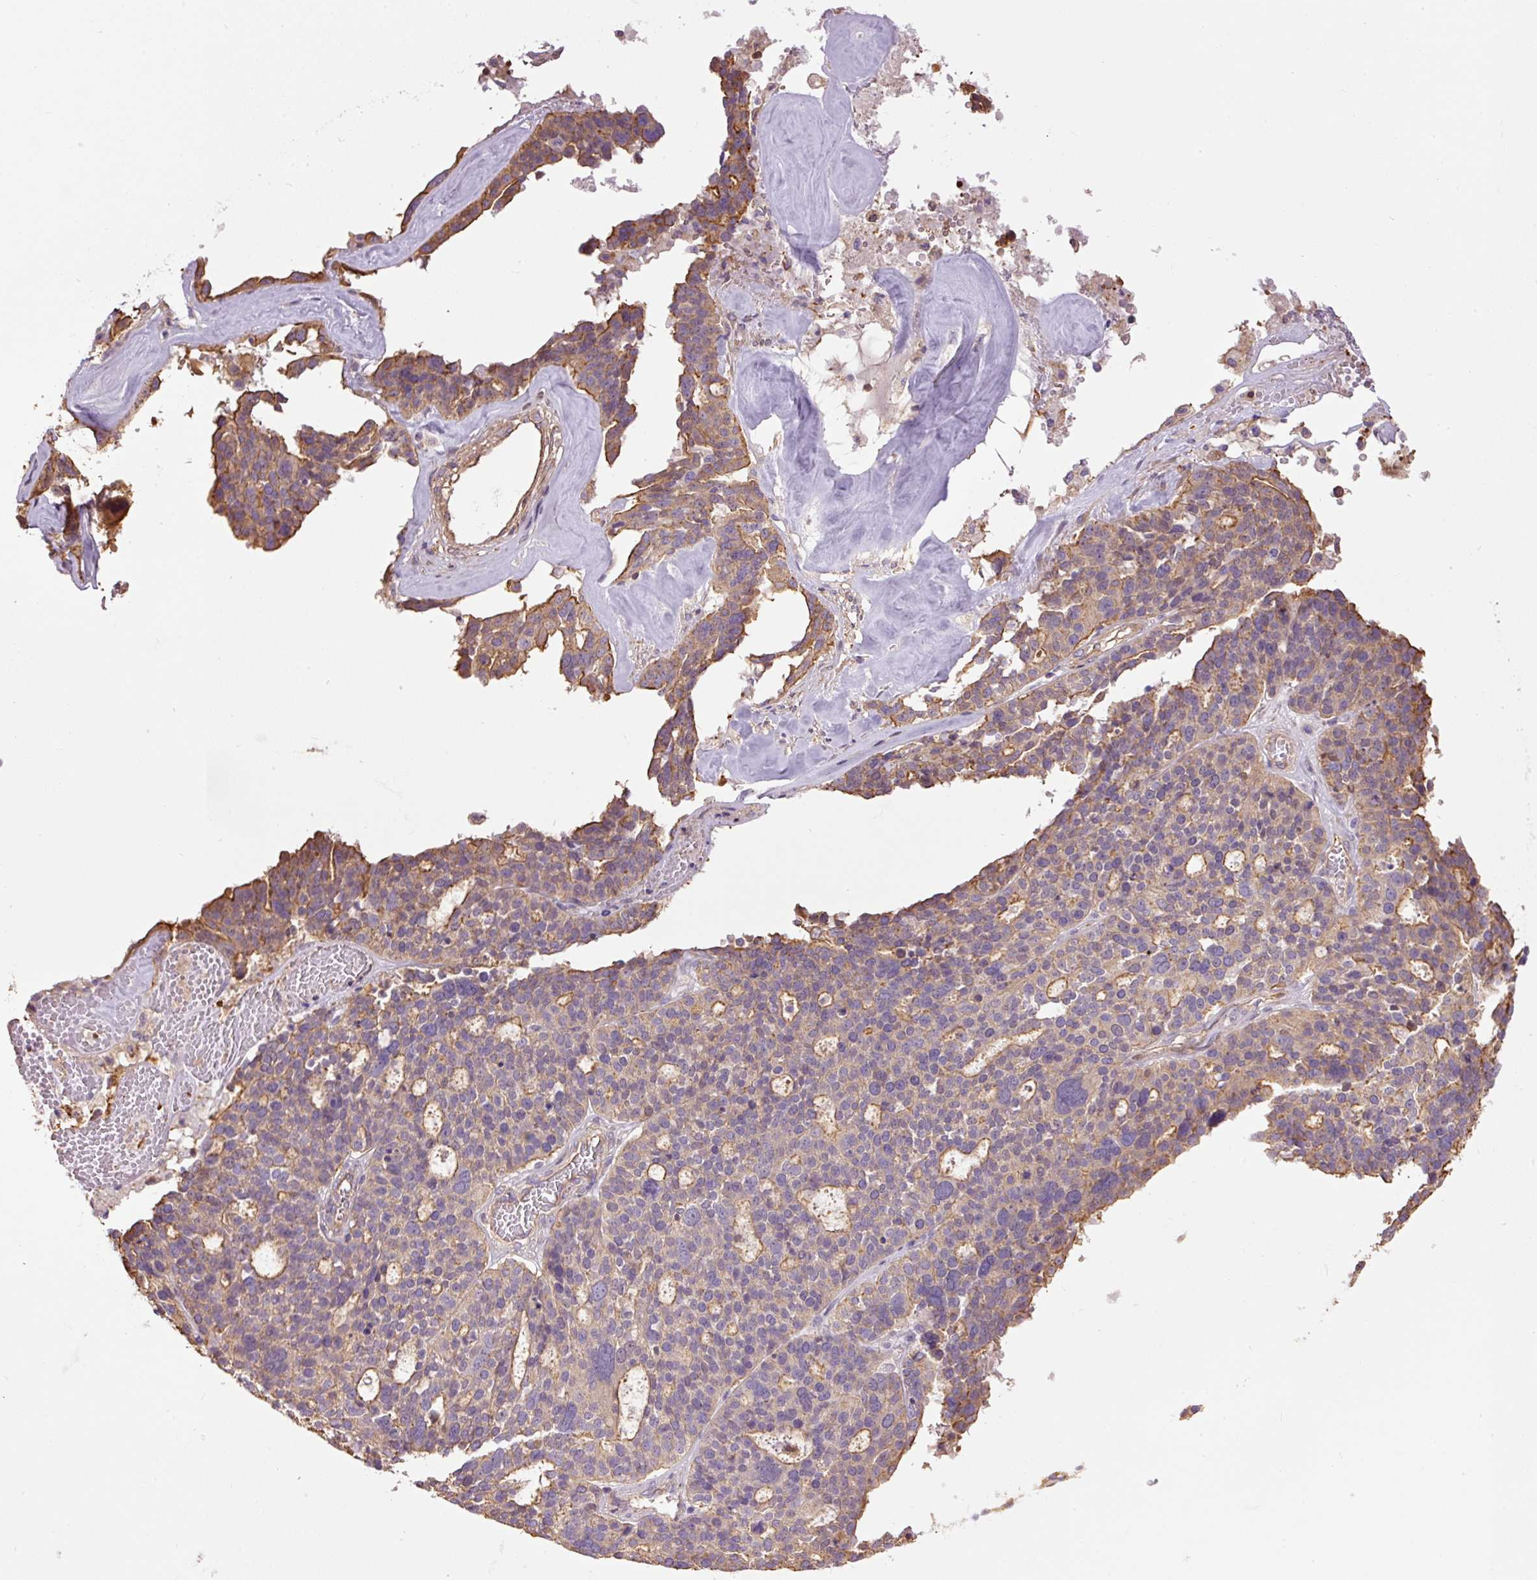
{"staining": {"intensity": "weak", "quantity": "<25%", "location": "cytoplasmic/membranous"}, "tissue": "ovarian cancer", "cell_type": "Tumor cells", "image_type": "cancer", "snomed": [{"axis": "morphology", "description": "Cystadenocarcinoma, serous, NOS"}, {"axis": "topography", "description": "Ovary"}], "caption": "Tumor cells show no significant staining in ovarian cancer.", "gene": "PPP1R1B", "patient": {"sex": "female", "age": 59}}